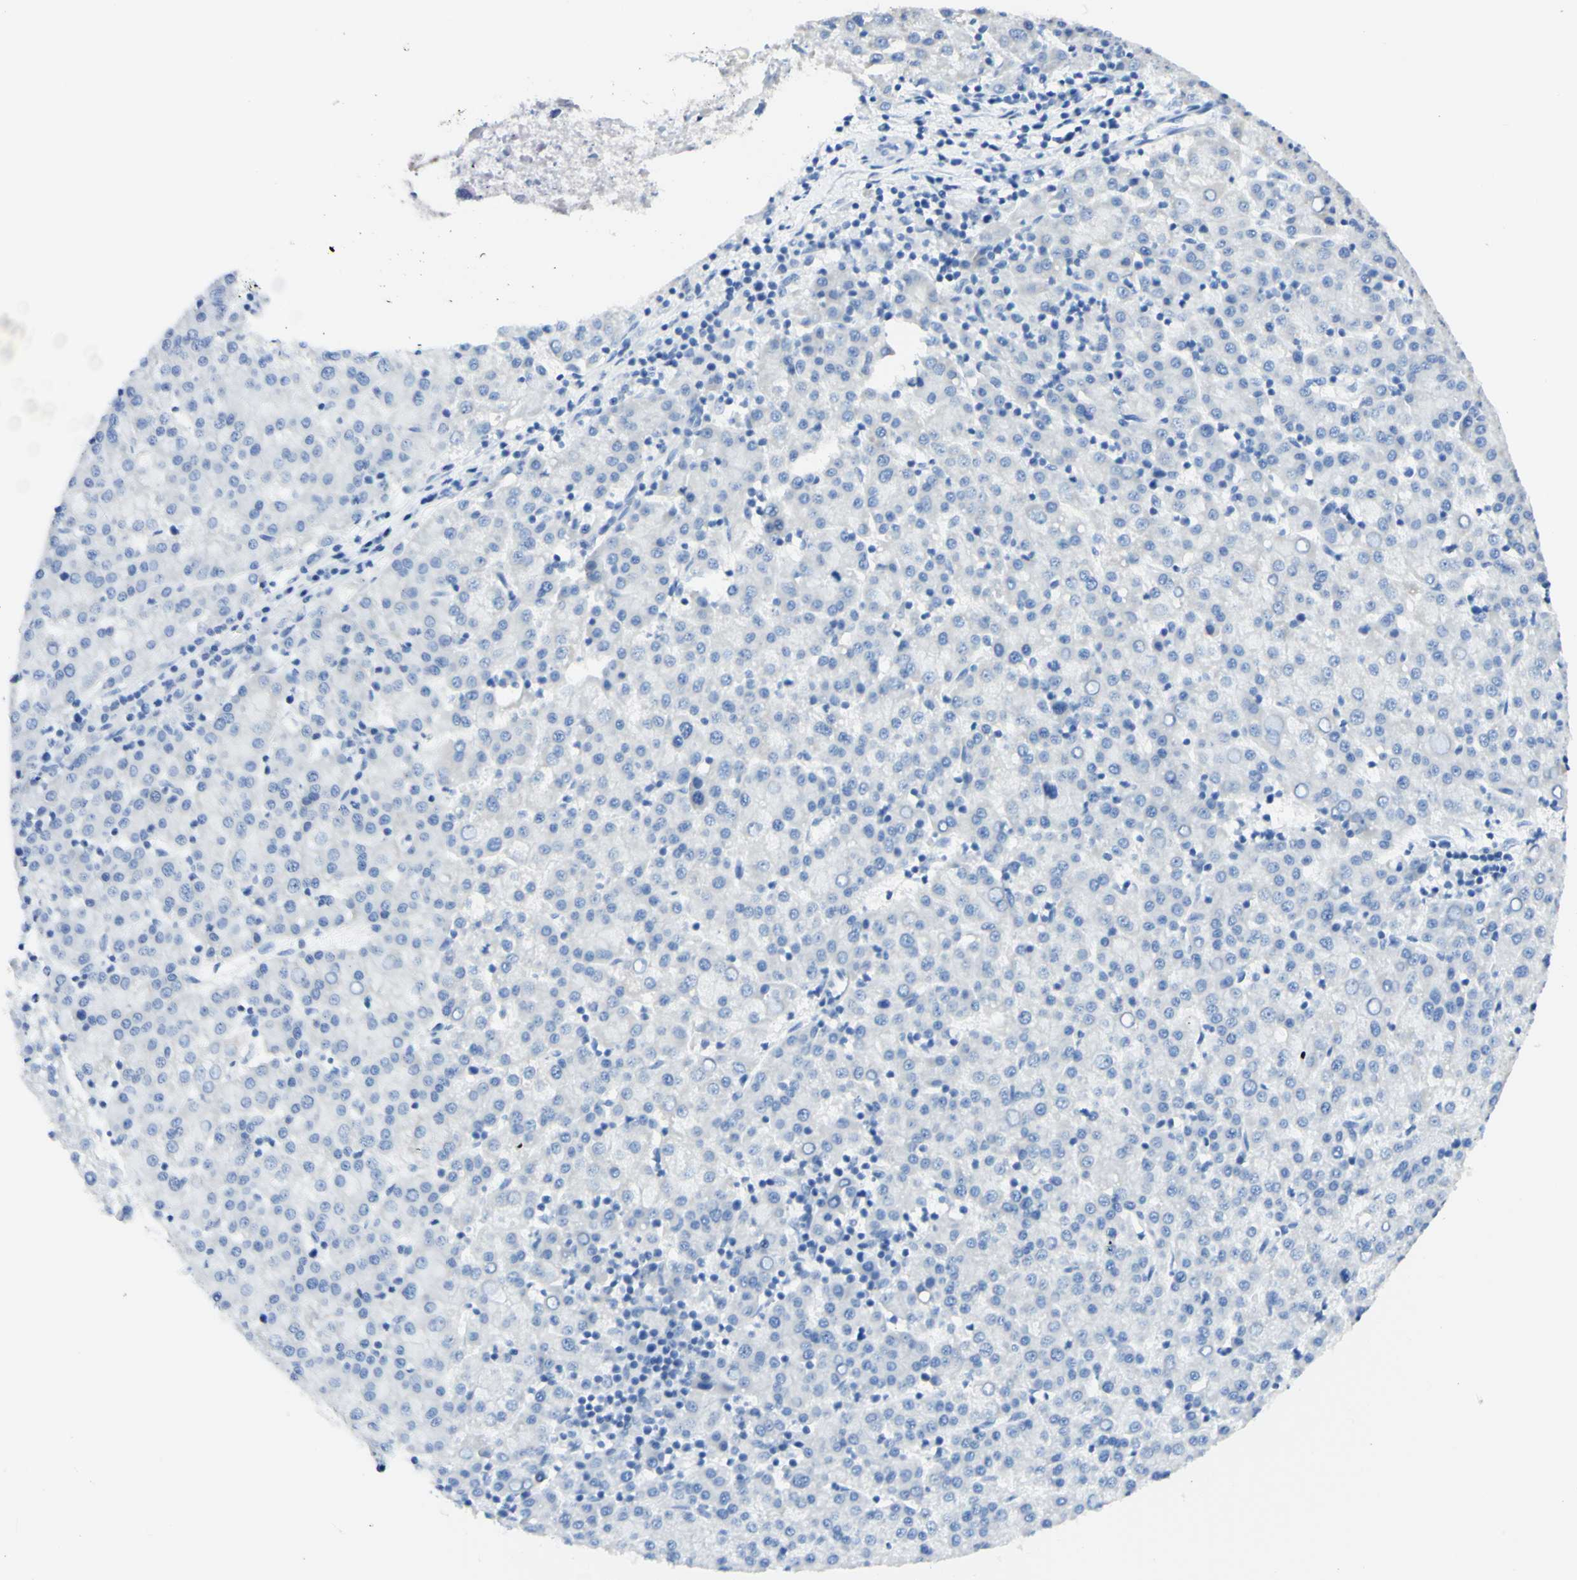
{"staining": {"intensity": "negative", "quantity": "none", "location": "none"}, "tissue": "liver cancer", "cell_type": "Tumor cells", "image_type": "cancer", "snomed": [{"axis": "morphology", "description": "Carcinoma, Hepatocellular, NOS"}, {"axis": "topography", "description": "Liver"}], "caption": "IHC photomicrograph of human hepatocellular carcinoma (liver) stained for a protein (brown), which shows no staining in tumor cells.", "gene": "ARMC10", "patient": {"sex": "female", "age": 58}}